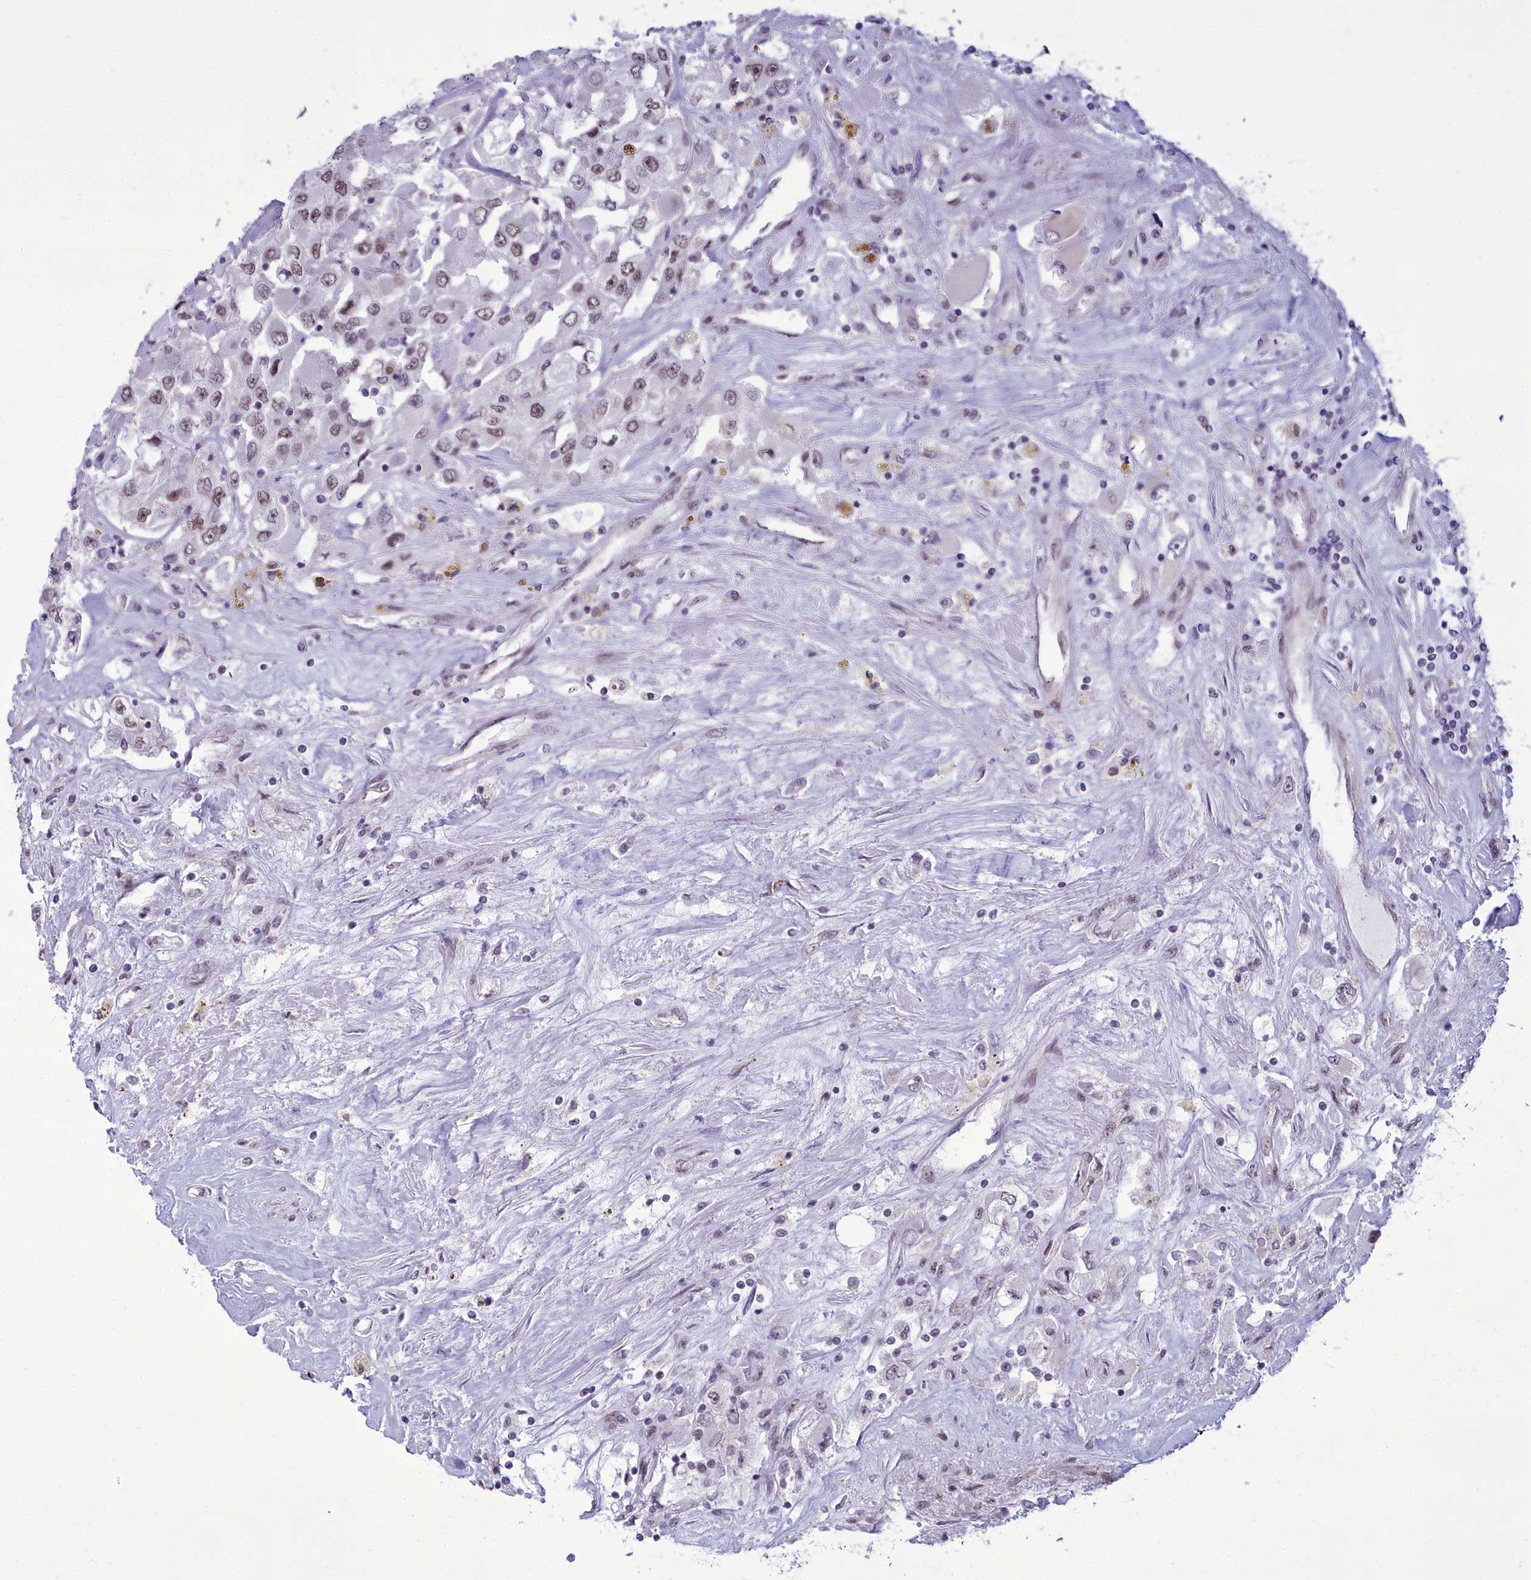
{"staining": {"intensity": "weak", "quantity": "25%-75%", "location": "nuclear"}, "tissue": "renal cancer", "cell_type": "Tumor cells", "image_type": "cancer", "snomed": [{"axis": "morphology", "description": "Adenocarcinoma, NOS"}, {"axis": "topography", "description": "Kidney"}], "caption": "Adenocarcinoma (renal) was stained to show a protein in brown. There is low levels of weak nuclear staining in about 25%-75% of tumor cells. (DAB (3,3'-diaminobenzidine) IHC, brown staining for protein, blue staining for nuclei).", "gene": "CEACAM19", "patient": {"sex": "female", "age": 52}}